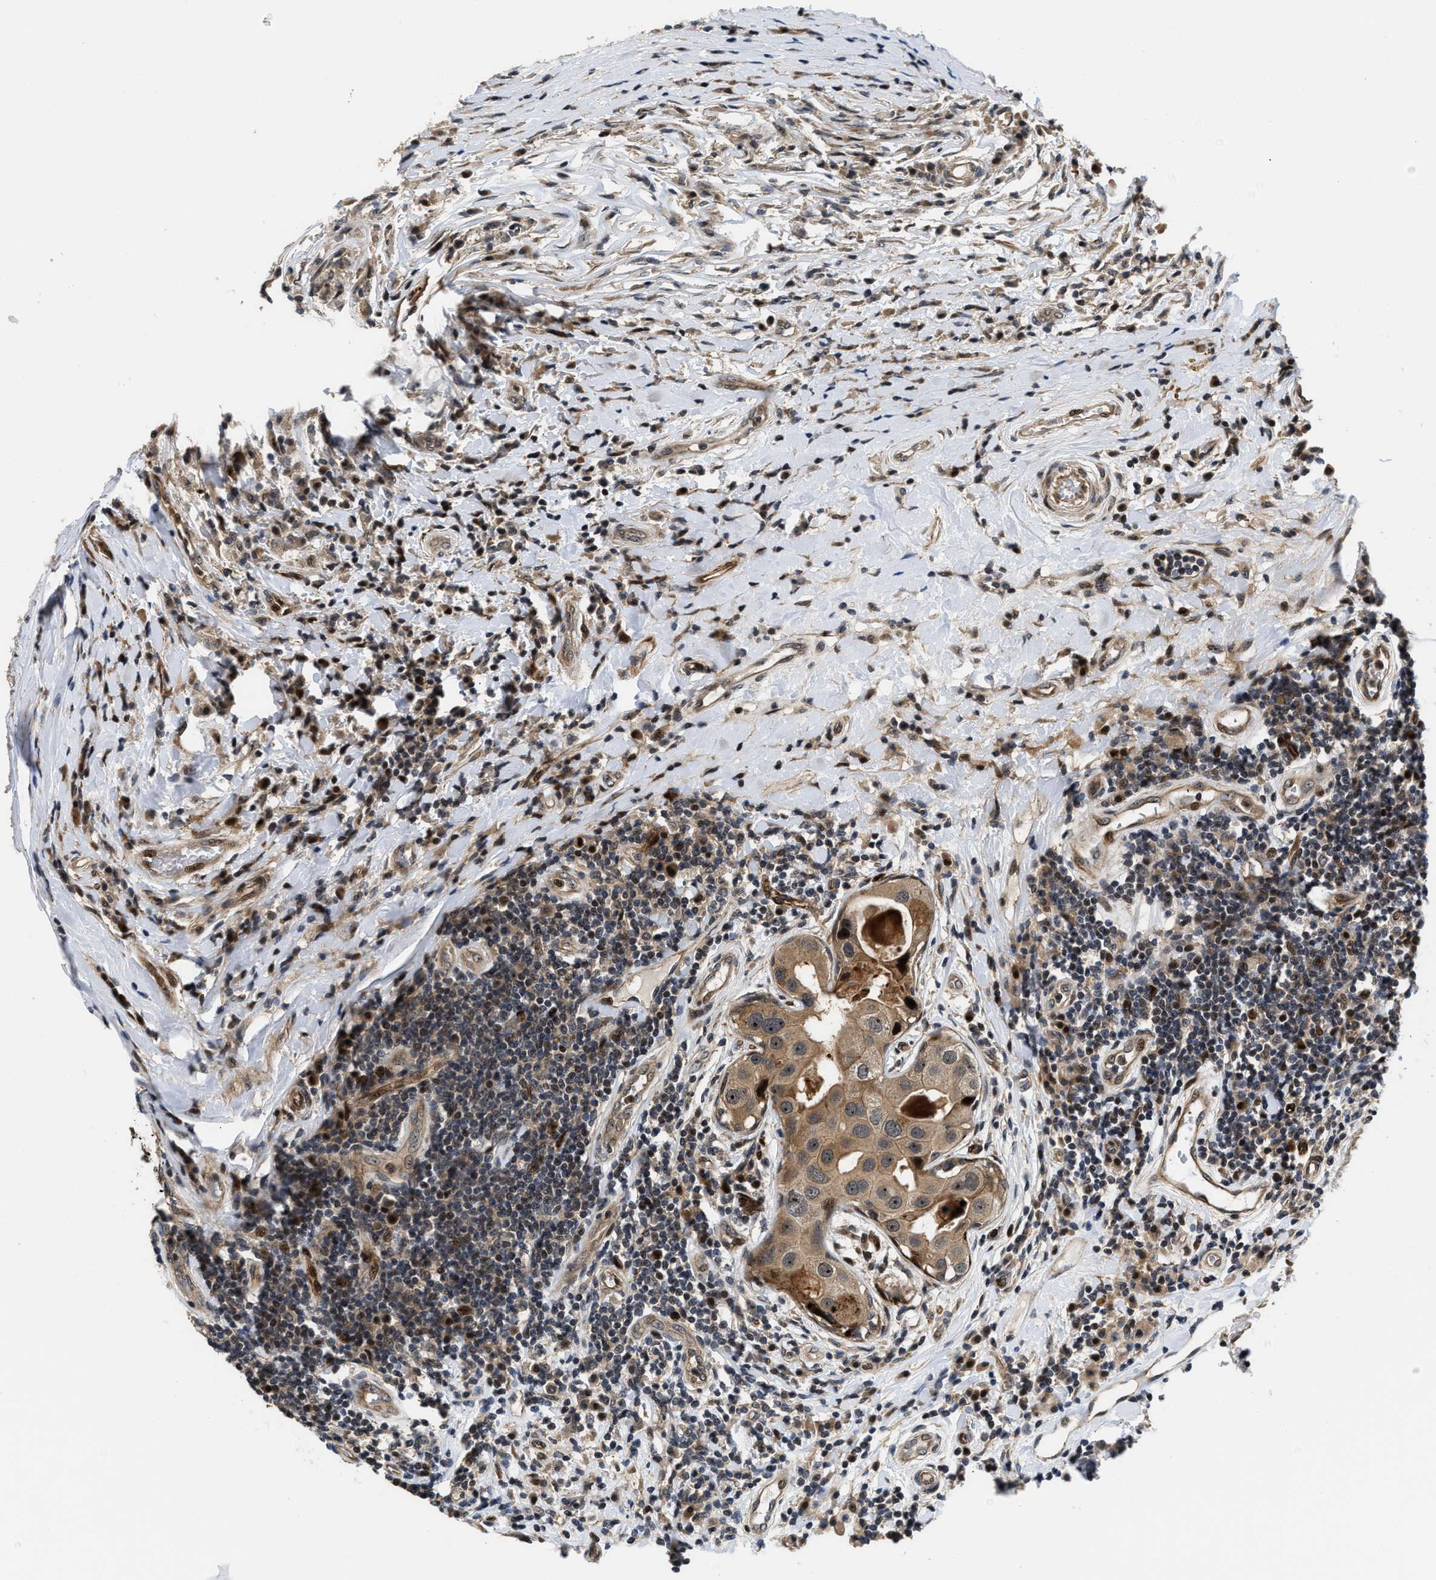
{"staining": {"intensity": "moderate", "quantity": ">75%", "location": "cytoplasmic/membranous,nuclear"}, "tissue": "breast cancer", "cell_type": "Tumor cells", "image_type": "cancer", "snomed": [{"axis": "morphology", "description": "Duct carcinoma"}, {"axis": "topography", "description": "Breast"}], "caption": "A brown stain labels moderate cytoplasmic/membranous and nuclear positivity of a protein in human breast intraductal carcinoma tumor cells. Nuclei are stained in blue.", "gene": "ALDH3A2", "patient": {"sex": "female", "age": 27}}